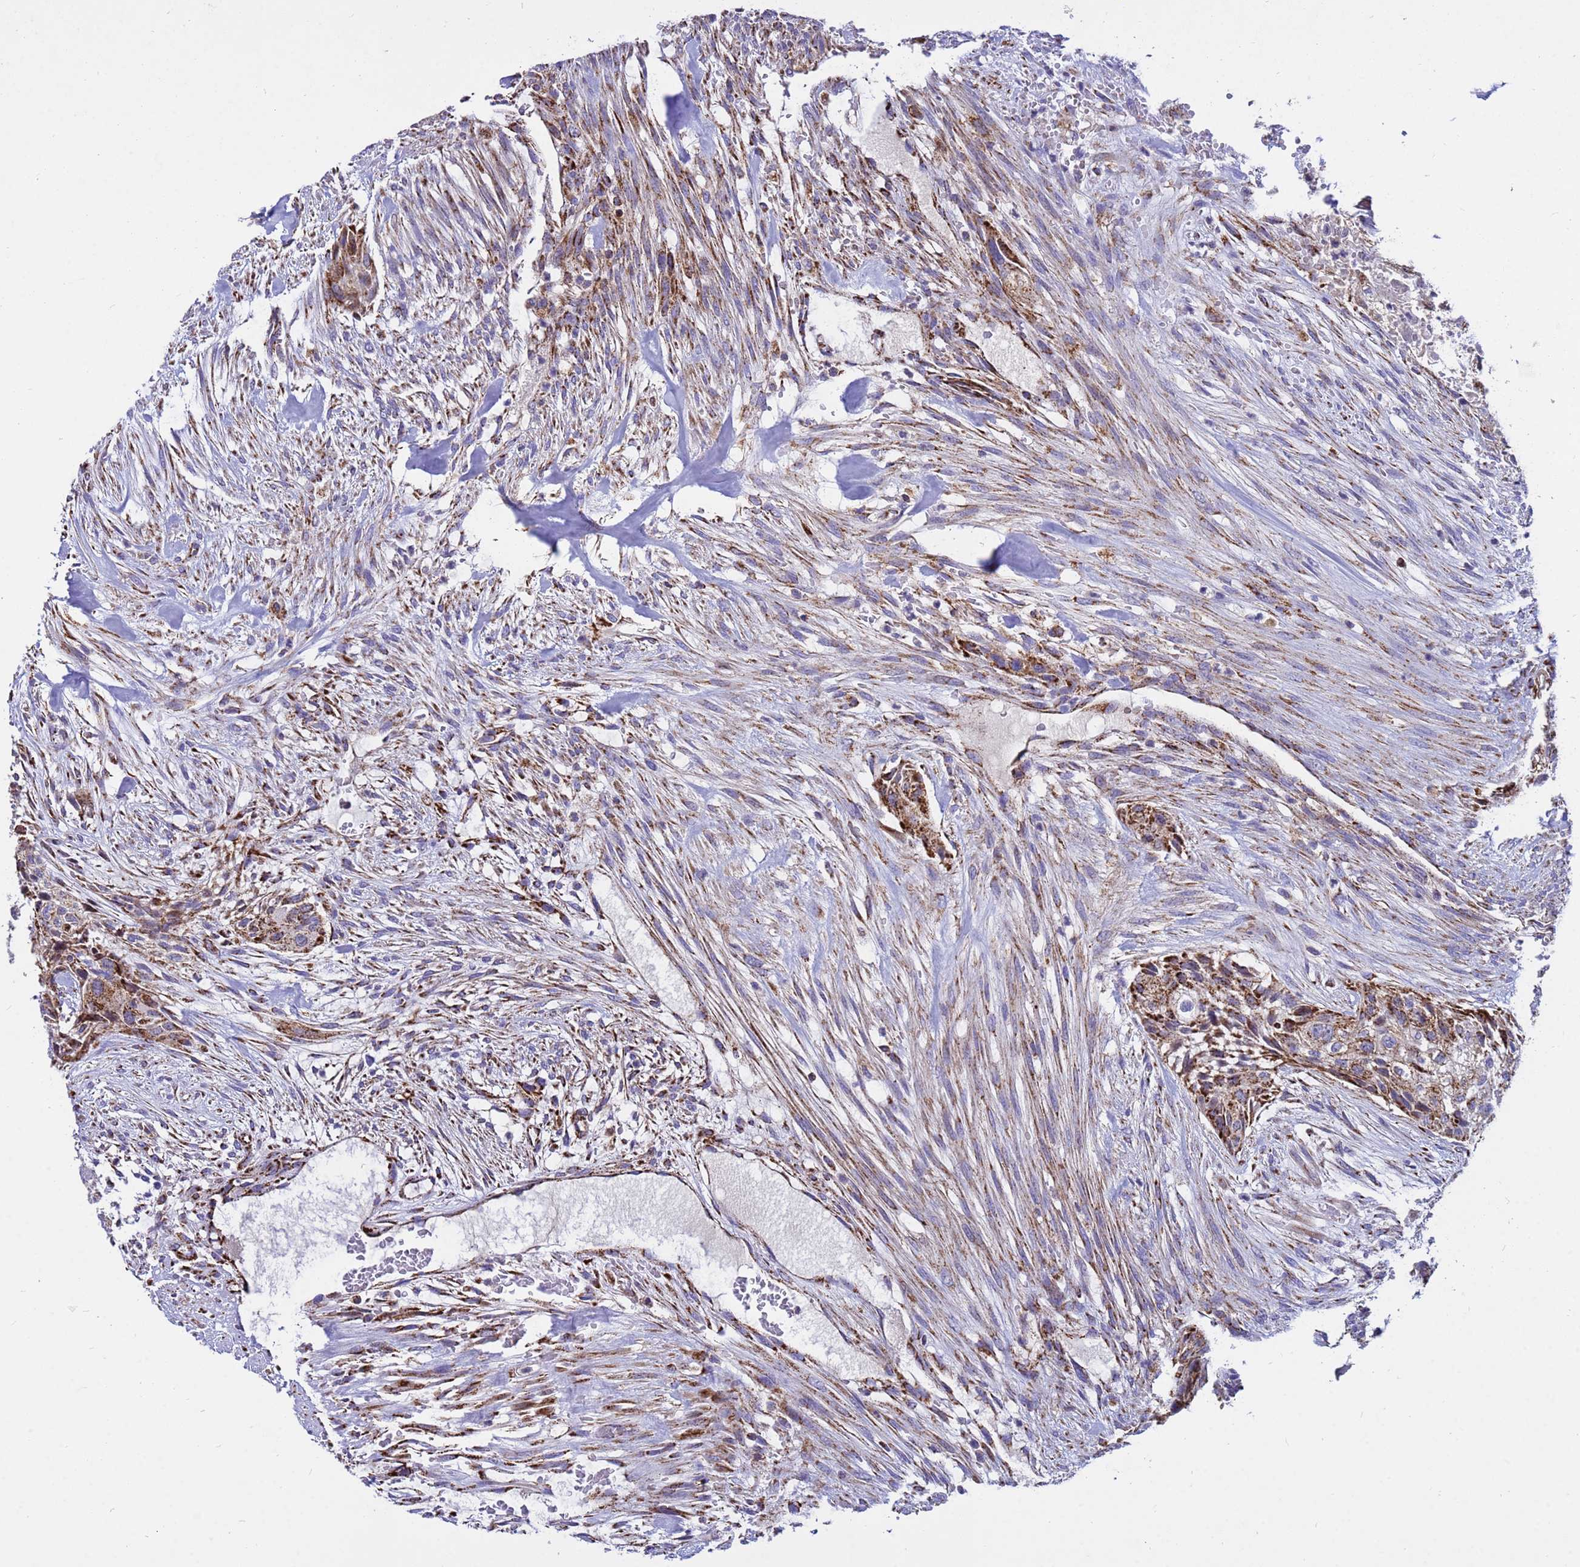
{"staining": {"intensity": "moderate", "quantity": "25%-75%", "location": "cytoplasmic/membranous"}, "tissue": "urothelial cancer", "cell_type": "Tumor cells", "image_type": "cancer", "snomed": [{"axis": "morphology", "description": "Urothelial carcinoma, High grade"}, {"axis": "topography", "description": "Urinary bladder"}], "caption": "The image shows a brown stain indicating the presence of a protein in the cytoplasmic/membranous of tumor cells in urothelial cancer. (brown staining indicates protein expression, while blue staining denotes nuclei).", "gene": "TUBGCP3", "patient": {"sex": "male", "age": 35}}